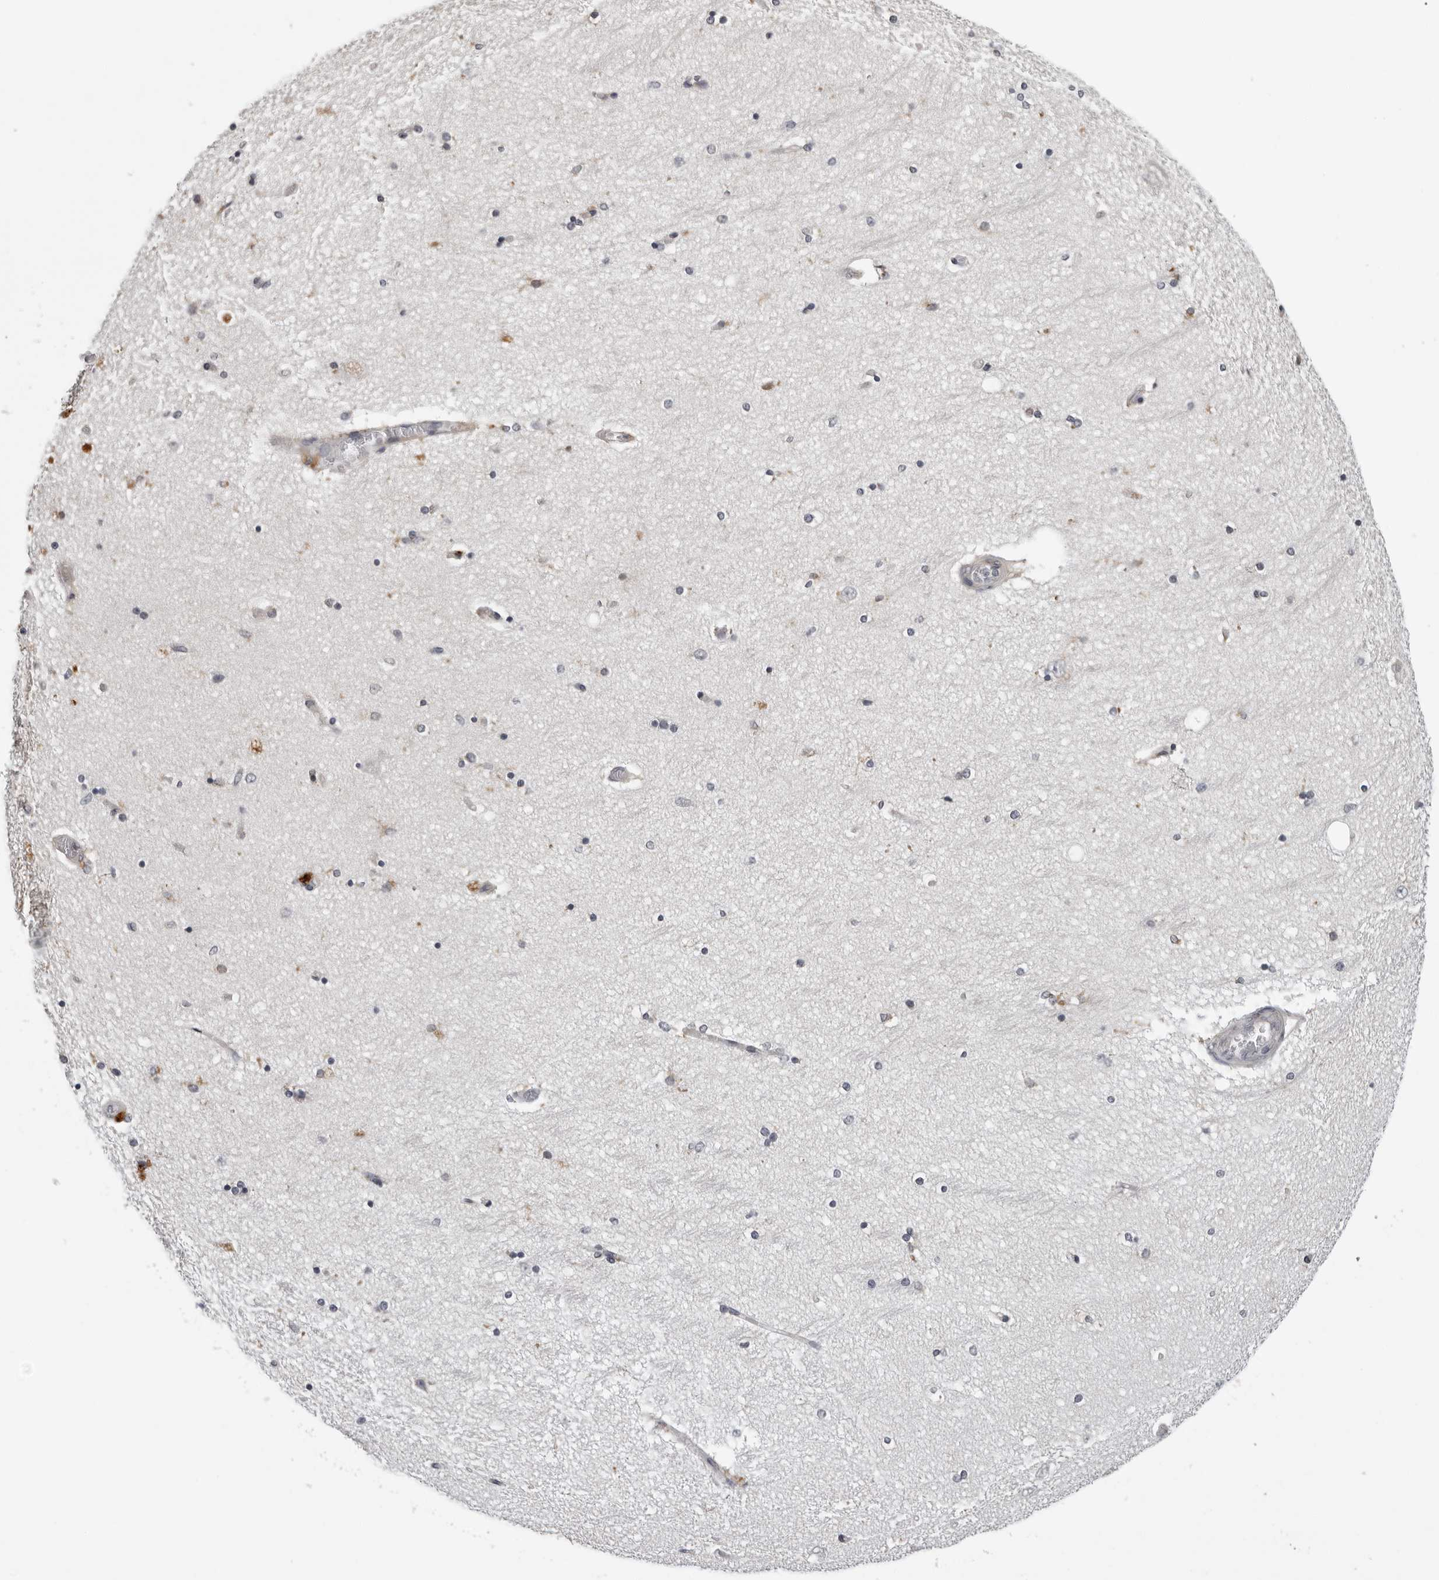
{"staining": {"intensity": "moderate", "quantity": "<25%", "location": "cytoplasmic/membranous"}, "tissue": "hippocampus", "cell_type": "Glial cells", "image_type": "normal", "snomed": [{"axis": "morphology", "description": "Normal tissue, NOS"}, {"axis": "topography", "description": "Hippocampus"}], "caption": "Hippocampus stained with immunohistochemistry (IHC) demonstrates moderate cytoplasmic/membranous staining in approximately <25% of glial cells.", "gene": "CPT2", "patient": {"sex": "female", "age": 54}}